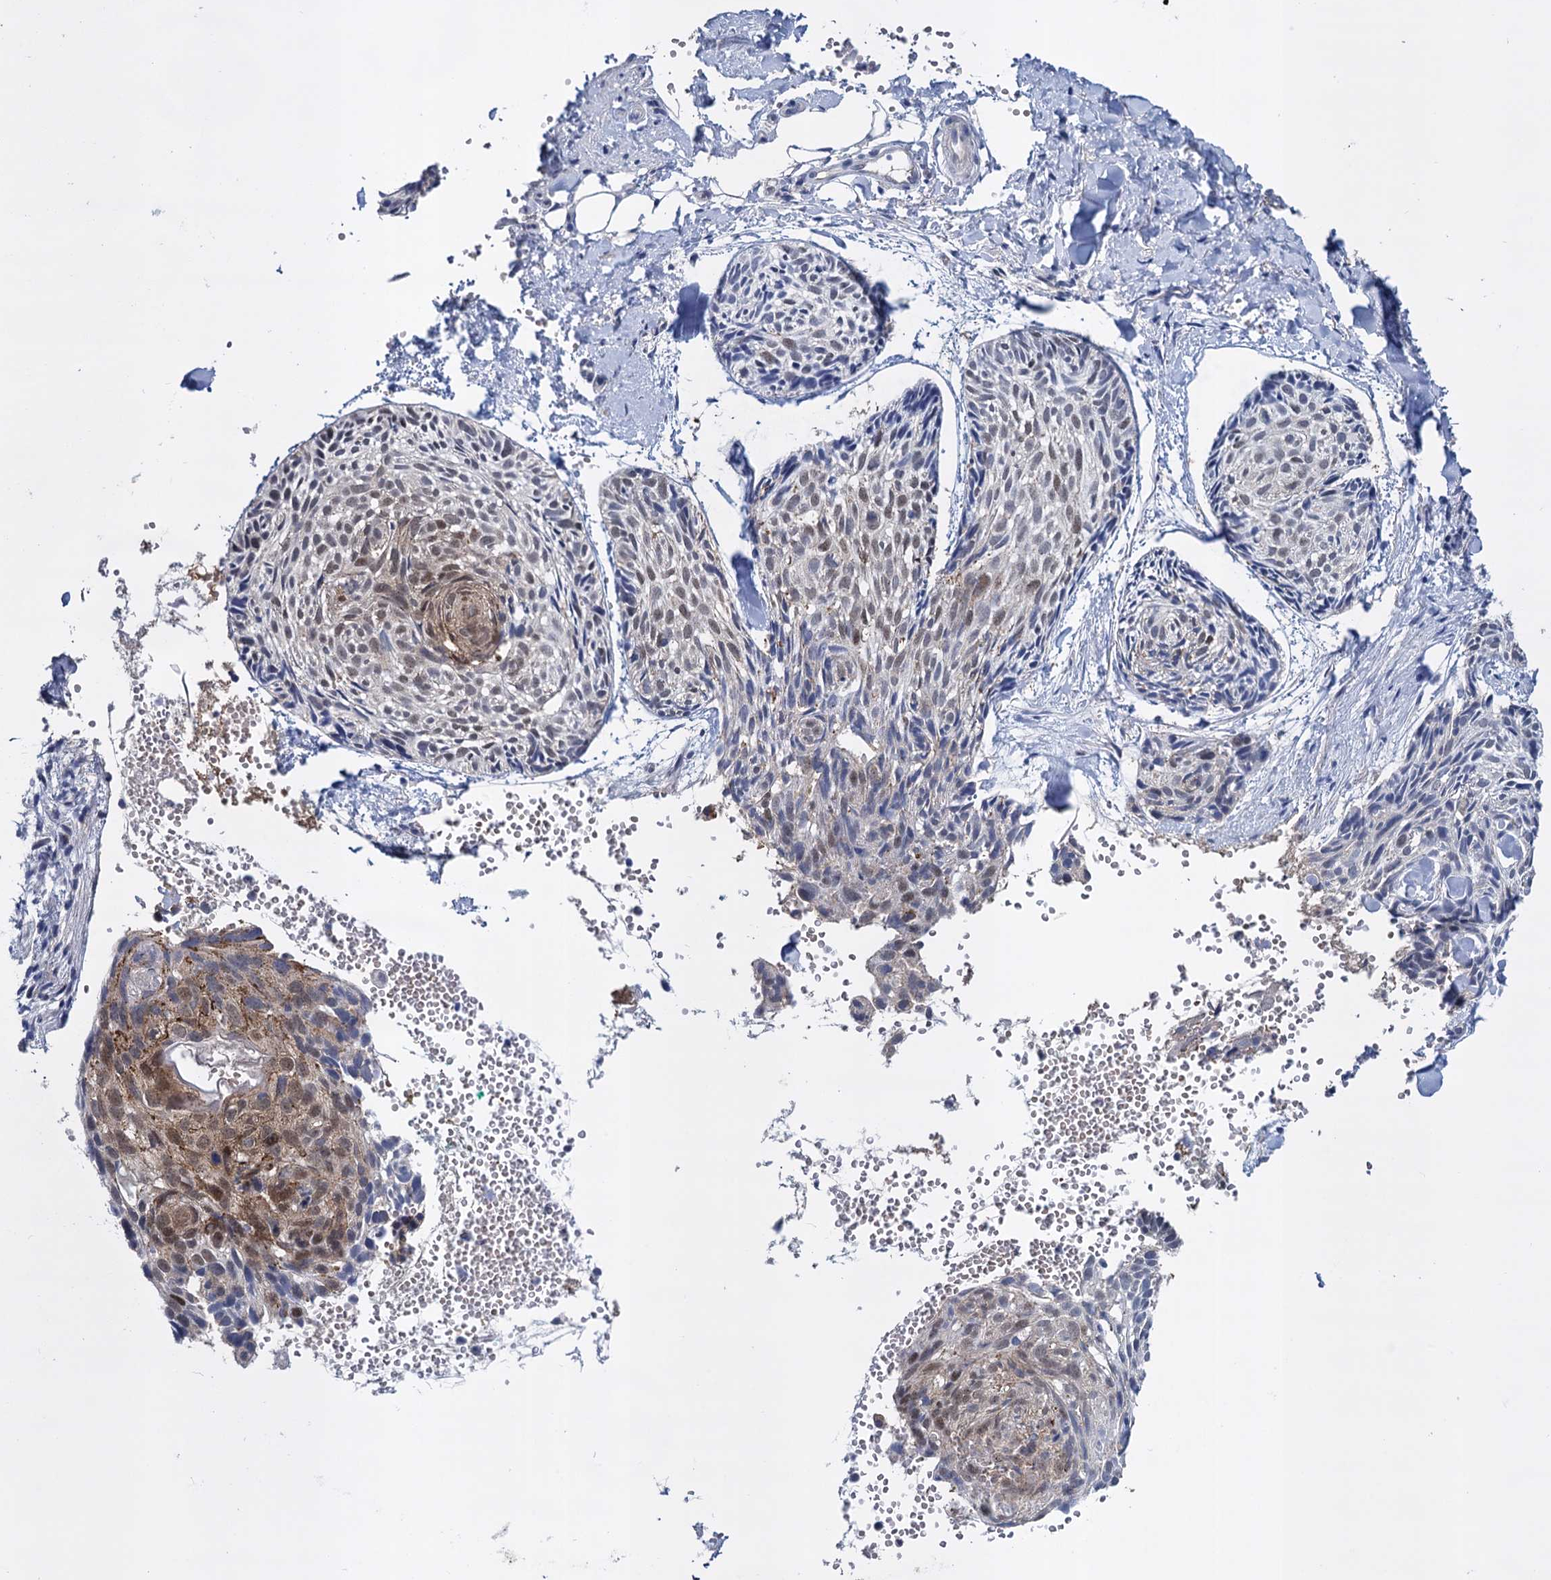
{"staining": {"intensity": "moderate", "quantity": "<25%", "location": "cytoplasmic/membranous,nuclear"}, "tissue": "skin cancer", "cell_type": "Tumor cells", "image_type": "cancer", "snomed": [{"axis": "morphology", "description": "Normal tissue, NOS"}, {"axis": "morphology", "description": "Basal cell carcinoma"}, {"axis": "topography", "description": "Skin"}], "caption": "The image shows immunohistochemical staining of basal cell carcinoma (skin). There is moderate cytoplasmic/membranous and nuclear positivity is present in approximately <25% of tumor cells. Using DAB (3,3'-diaminobenzidine) (brown) and hematoxylin (blue) stains, captured at high magnification using brightfield microscopy.", "gene": "GLO1", "patient": {"sex": "male", "age": 66}}